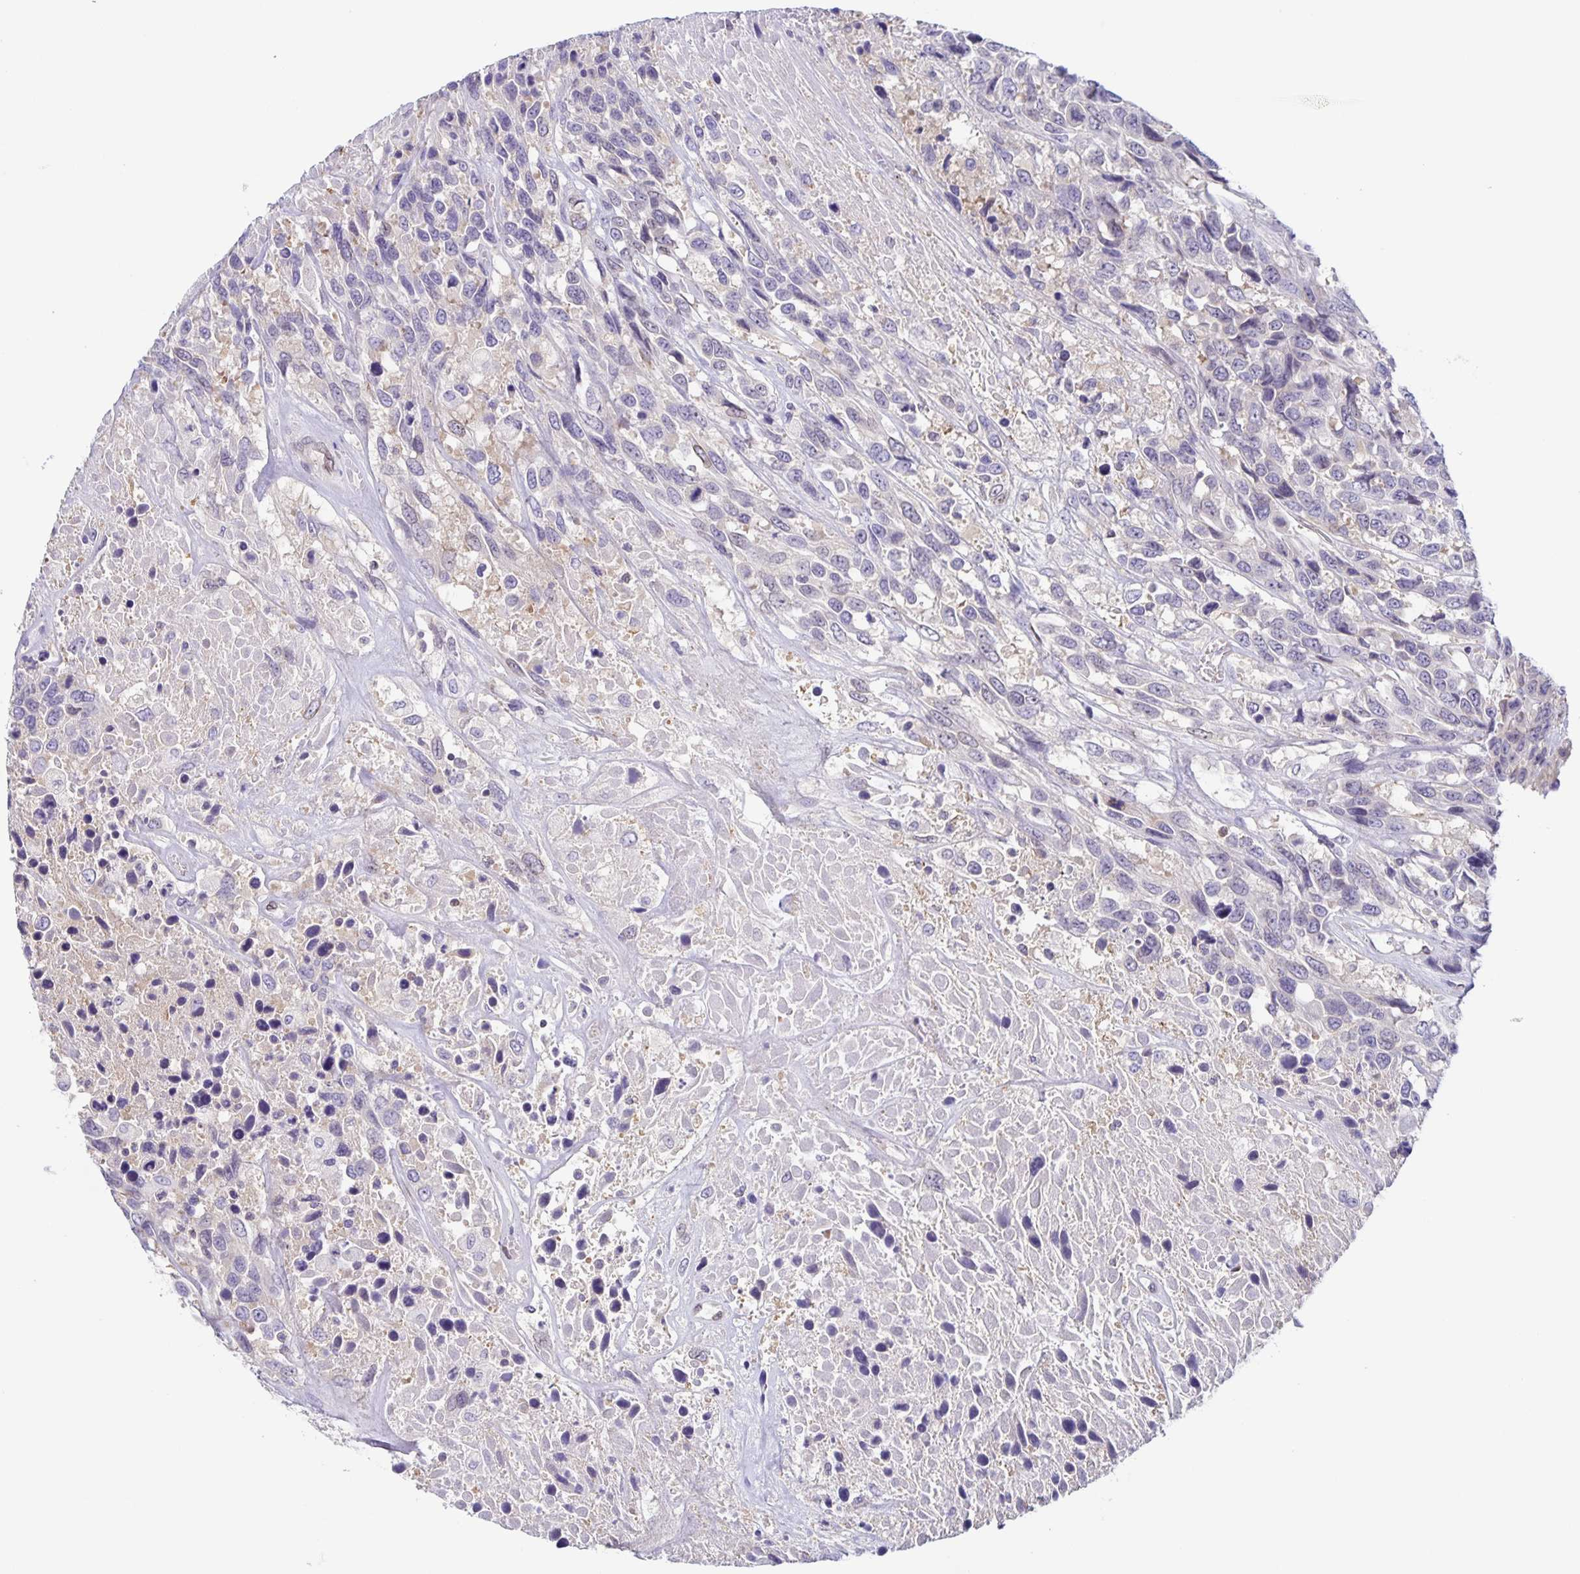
{"staining": {"intensity": "negative", "quantity": "none", "location": "none"}, "tissue": "urothelial cancer", "cell_type": "Tumor cells", "image_type": "cancer", "snomed": [{"axis": "morphology", "description": "Urothelial carcinoma, High grade"}, {"axis": "topography", "description": "Urinary bladder"}], "caption": "Immunohistochemical staining of urothelial cancer exhibits no significant staining in tumor cells. (IHC, brightfield microscopy, high magnification).", "gene": "SYNE2", "patient": {"sex": "female", "age": 70}}